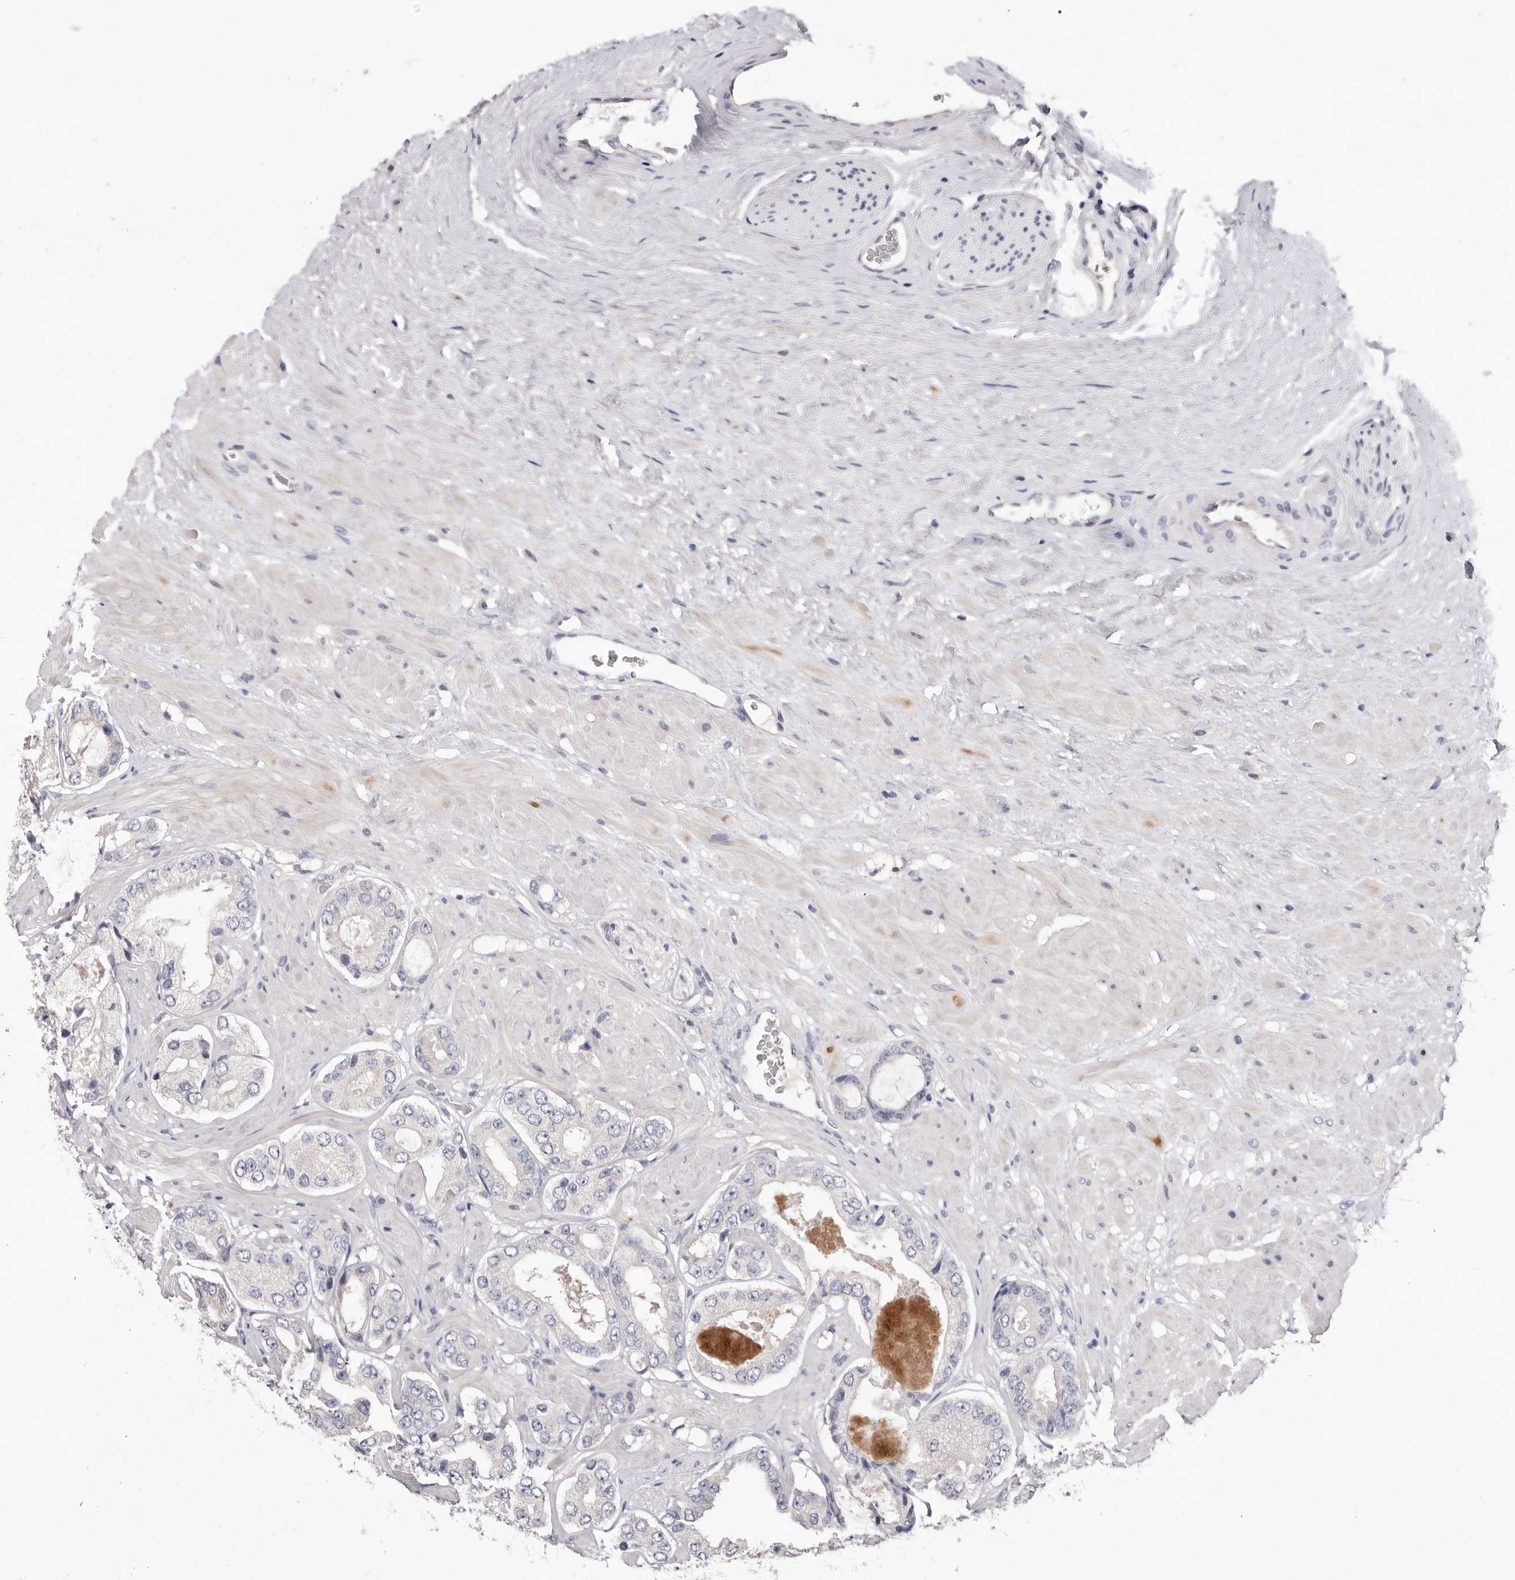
{"staining": {"intensity": "negative", "quantity": "none", "location": "none"}, "tissue": "prostate cancer", "cell_type": "Tumor cells", "image_type": "cancer", "snomed": [{"axis": "morphology", "description": "Adenocarcinoma, High grade"}, {"axis": "topography", "description": "Prostate"}], "caption": "Tumor cells show no significant expression in prostate cancer. Nuclei are stained in blue.", "gene": "DOP1A", "patient": {"sex": "male", "age": 59}}